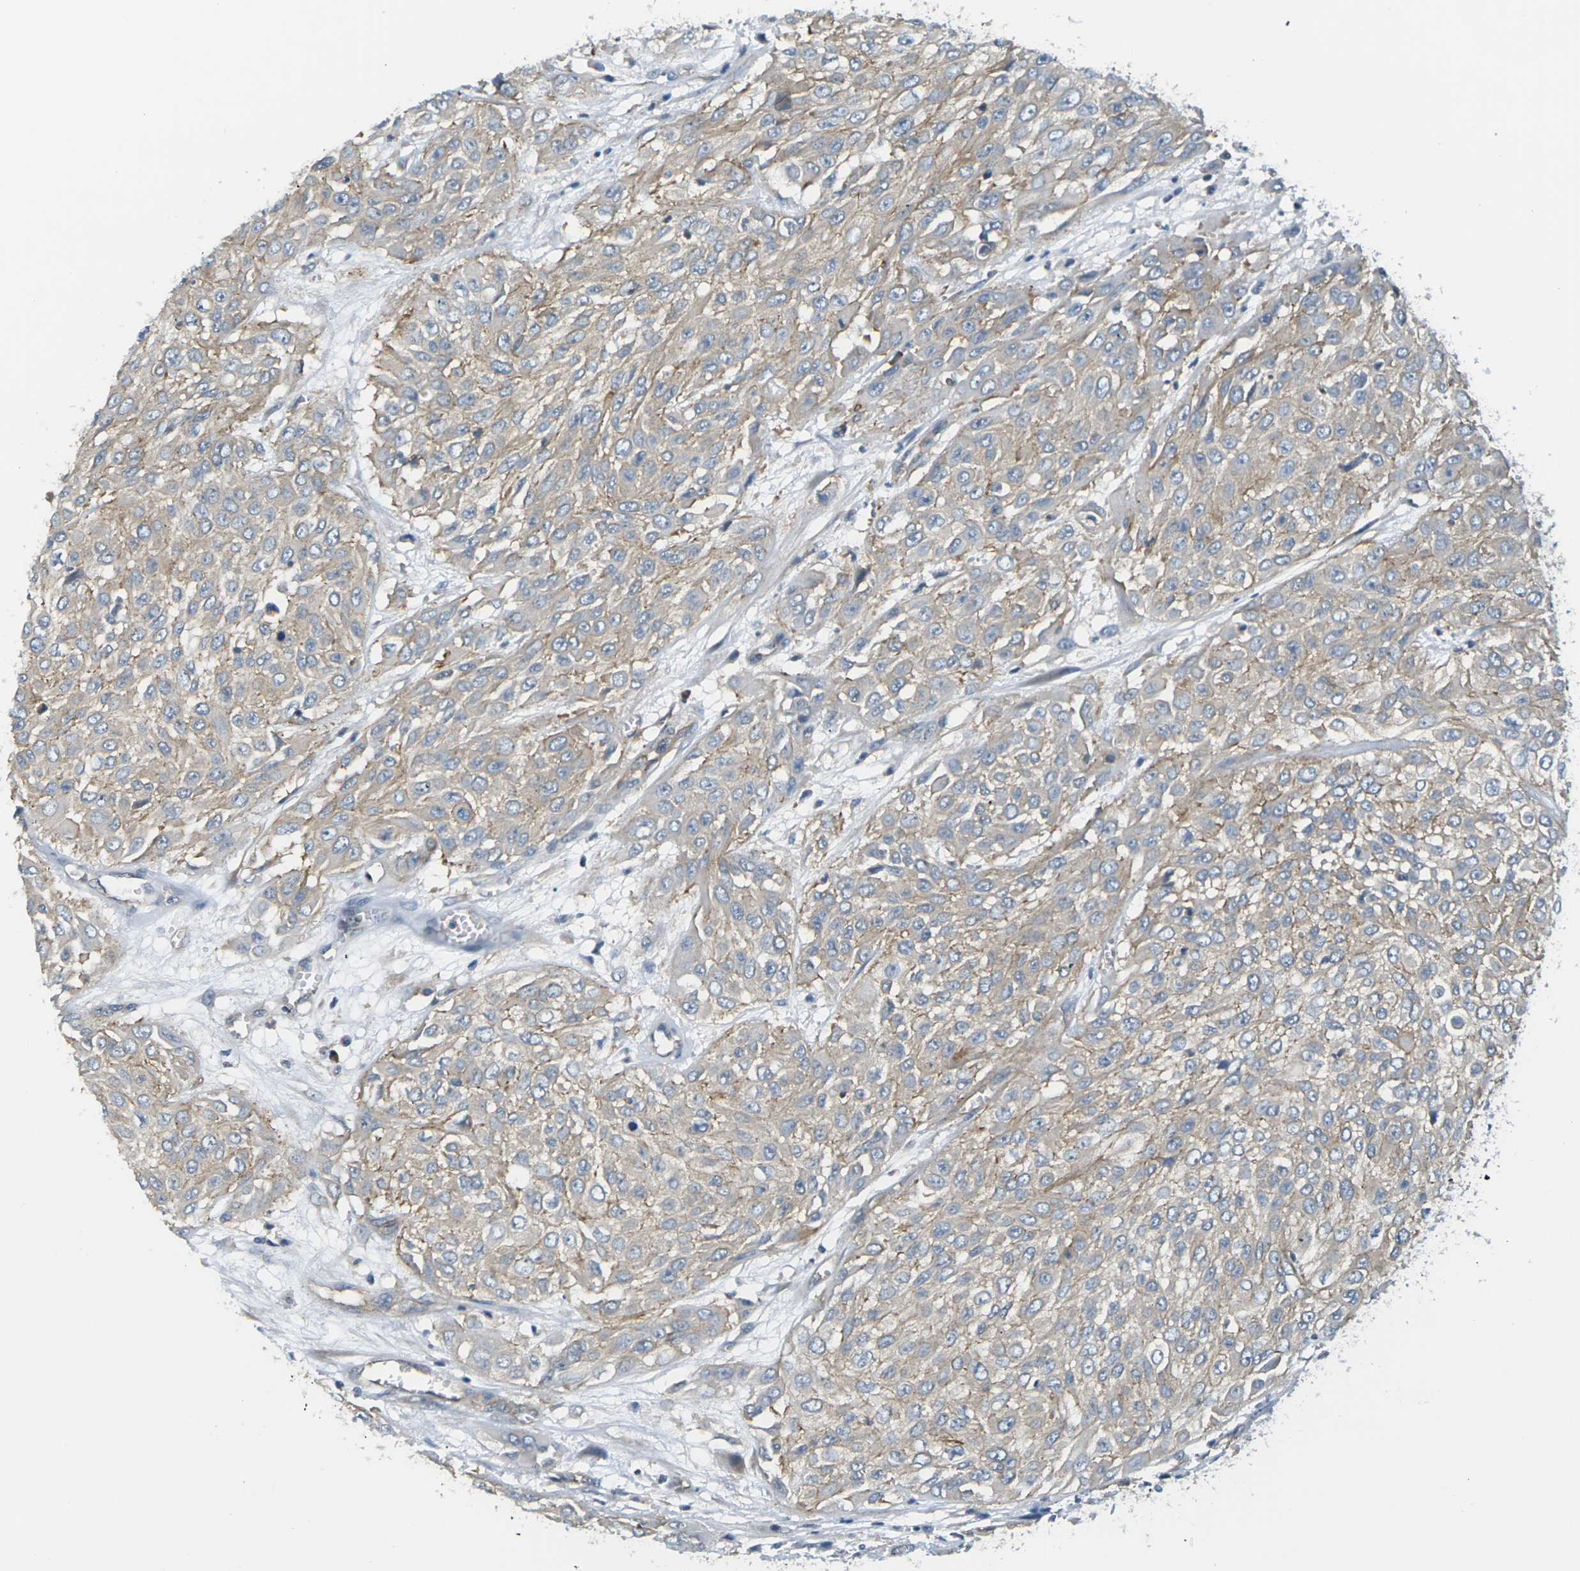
{"staining": {"intensity": "weak", "quantity": ">75%", "location": "cytoplasmic/membranous"}, "tissue": "urothelial cancer", "cell_type": "Tumor cells", "image_type": "cancer", "snomed": [{"axis": "morphology", "description": "Urothelial carcinoma, High grade"}, {"axis": "topography", "description": "Urinary bladder"}], "caption": "Tumor cells display low levels of weak cytoplasmic/membranous expression in about >75% of cells in high-grade urothelial carcinoma.", "gene": "SLC13A3", "patient": {"sex": "male", "age": 57}}